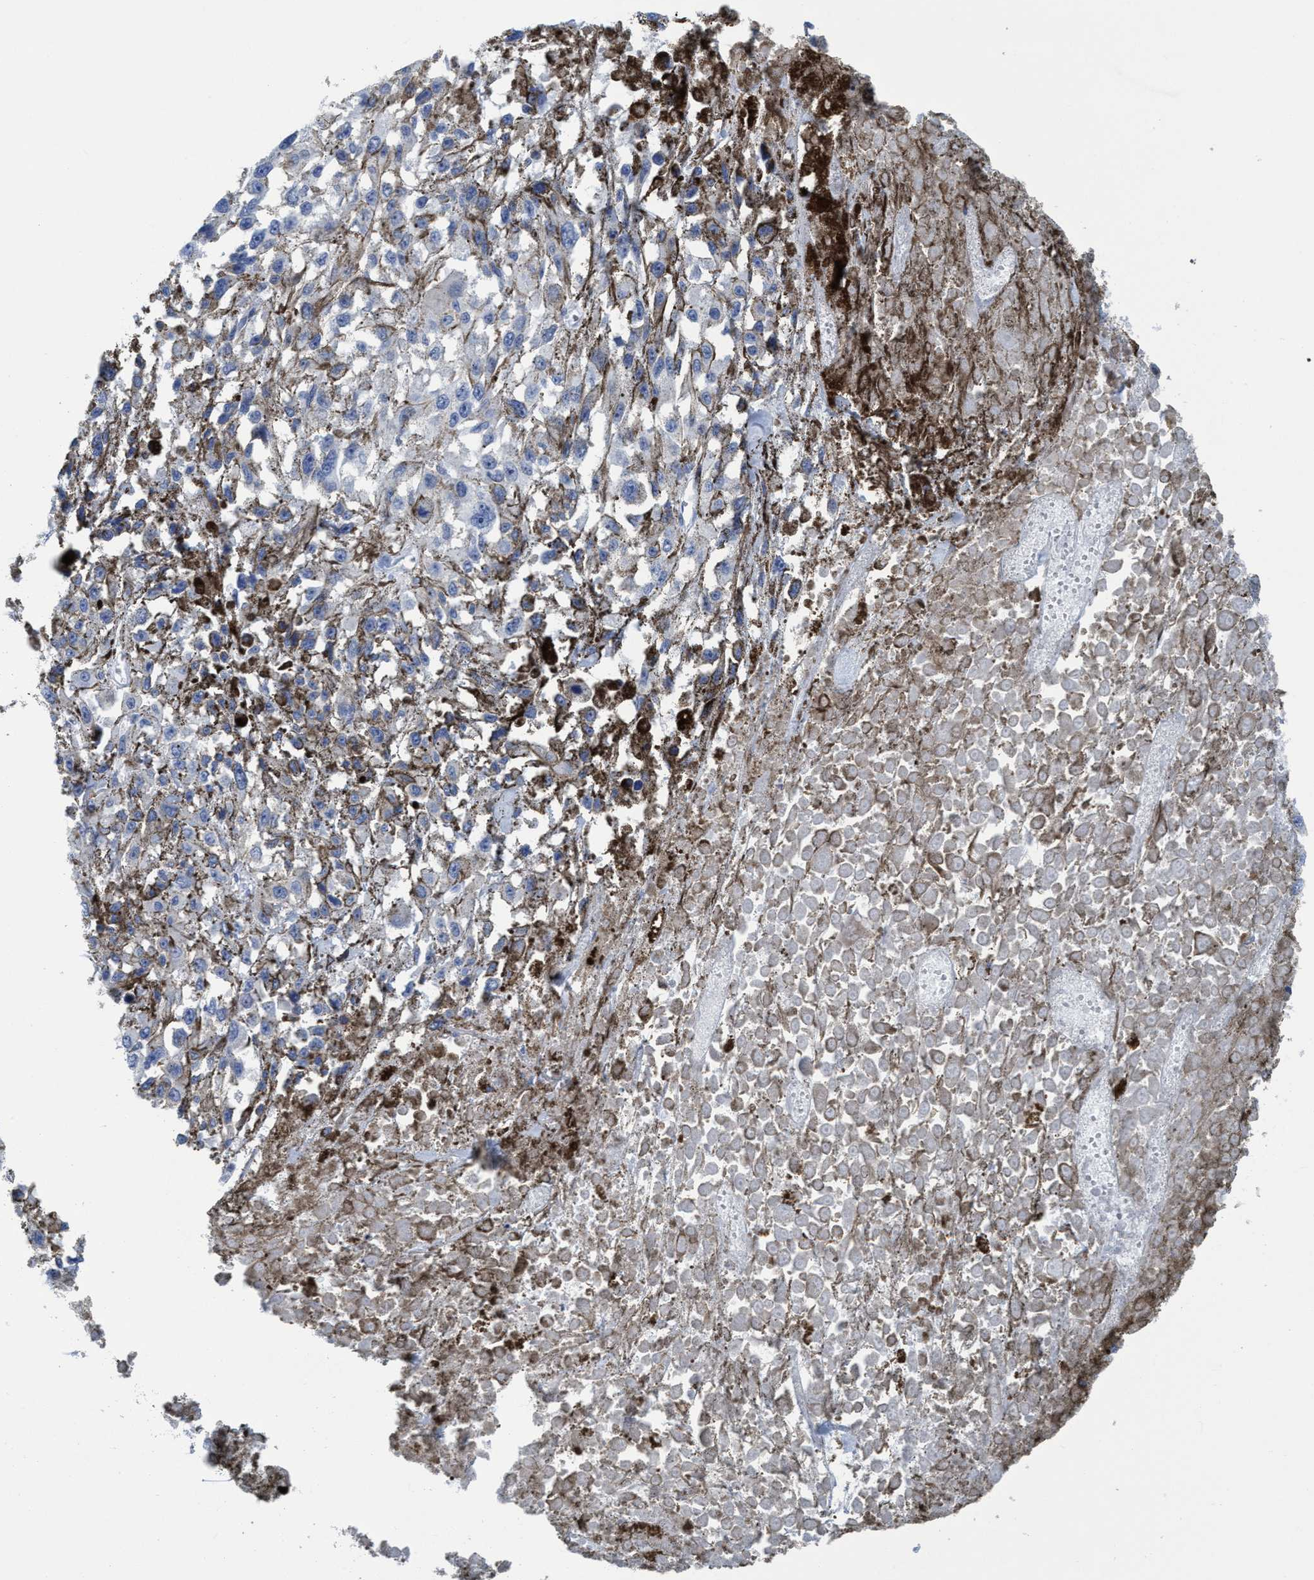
{"staining": {"intensity": "negative", "quantity": "none", "location": "none"}, "tissue": "melanoma", "cell_type": "Tumor cells", "image_type": "cancer", "snomed": [{"axis": "morphology", "description": "Malignant melanoma, Metastatic site"}, {"axis": "topography", "description": "Lymph node"}], "caption": "IHC of human malignant melanoma (metastatic site) shows no expression in tumor cells. (DAB (3,3'-diaminobenzidine) IHC with hematoxylin counter stain).", "gene": "DNAI1", "patient": {"sex": "male", "age": 59}}